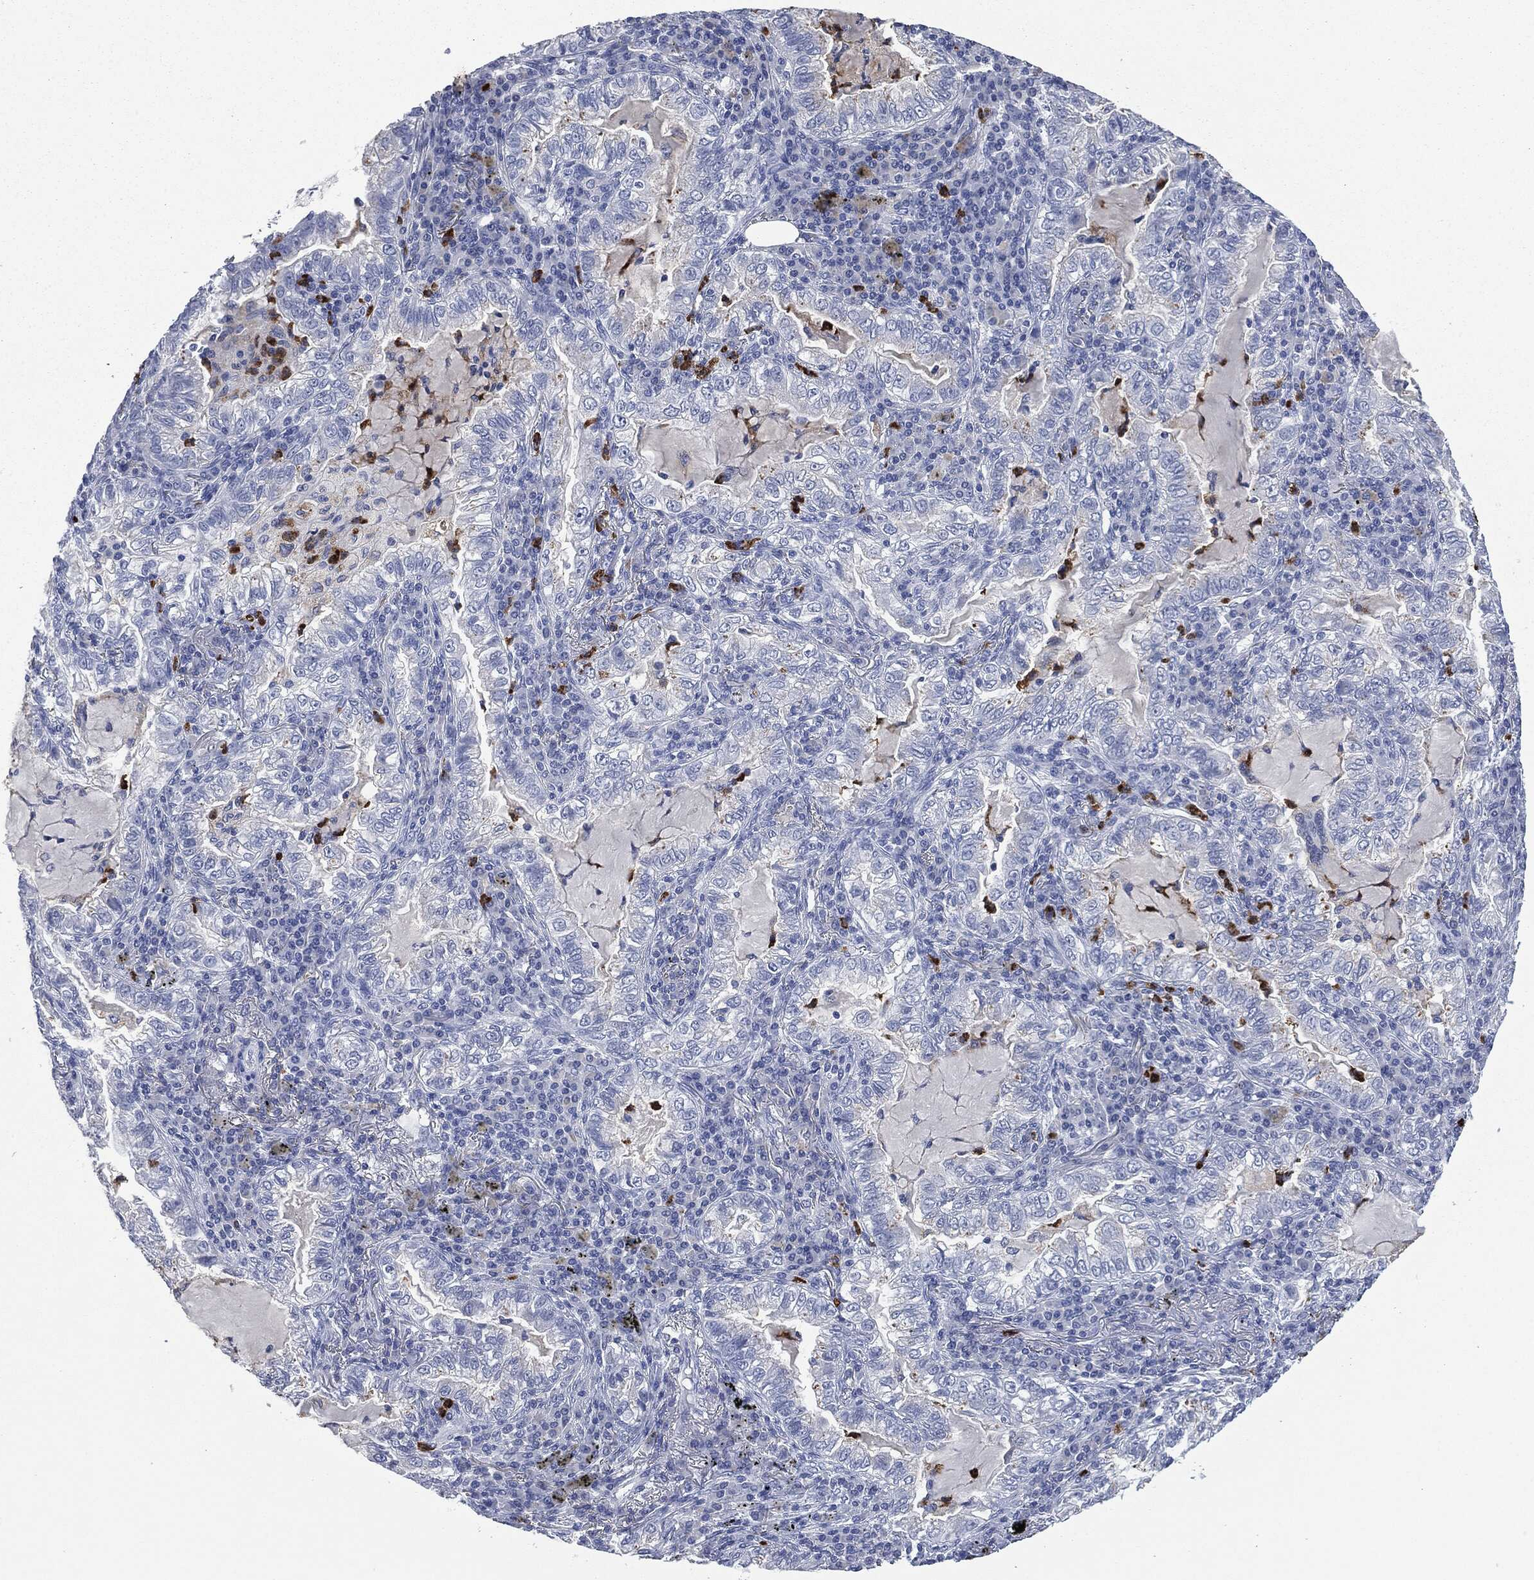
{"staining": {"intensity": "negative", "quantity": "none", "location": "none"}, "tissue": "lung cancer", "cell_type": "Tumor cells", "image_type": "cancer", "snomed": [{"axis": "morphology", "description": "Adenocarcinoma, NOS"}, {"axis": "topography", "description": "Lung"}], "caption": "Image shows no significant protein expression in tumor cells of lung cancer (adenocarcinoma). (DAB (3,3'-diaminobenzidine) immunohistochemistry, high magnification).", "gene": "CEACAM8", "patient": {"sex": "female", "age": 73}}